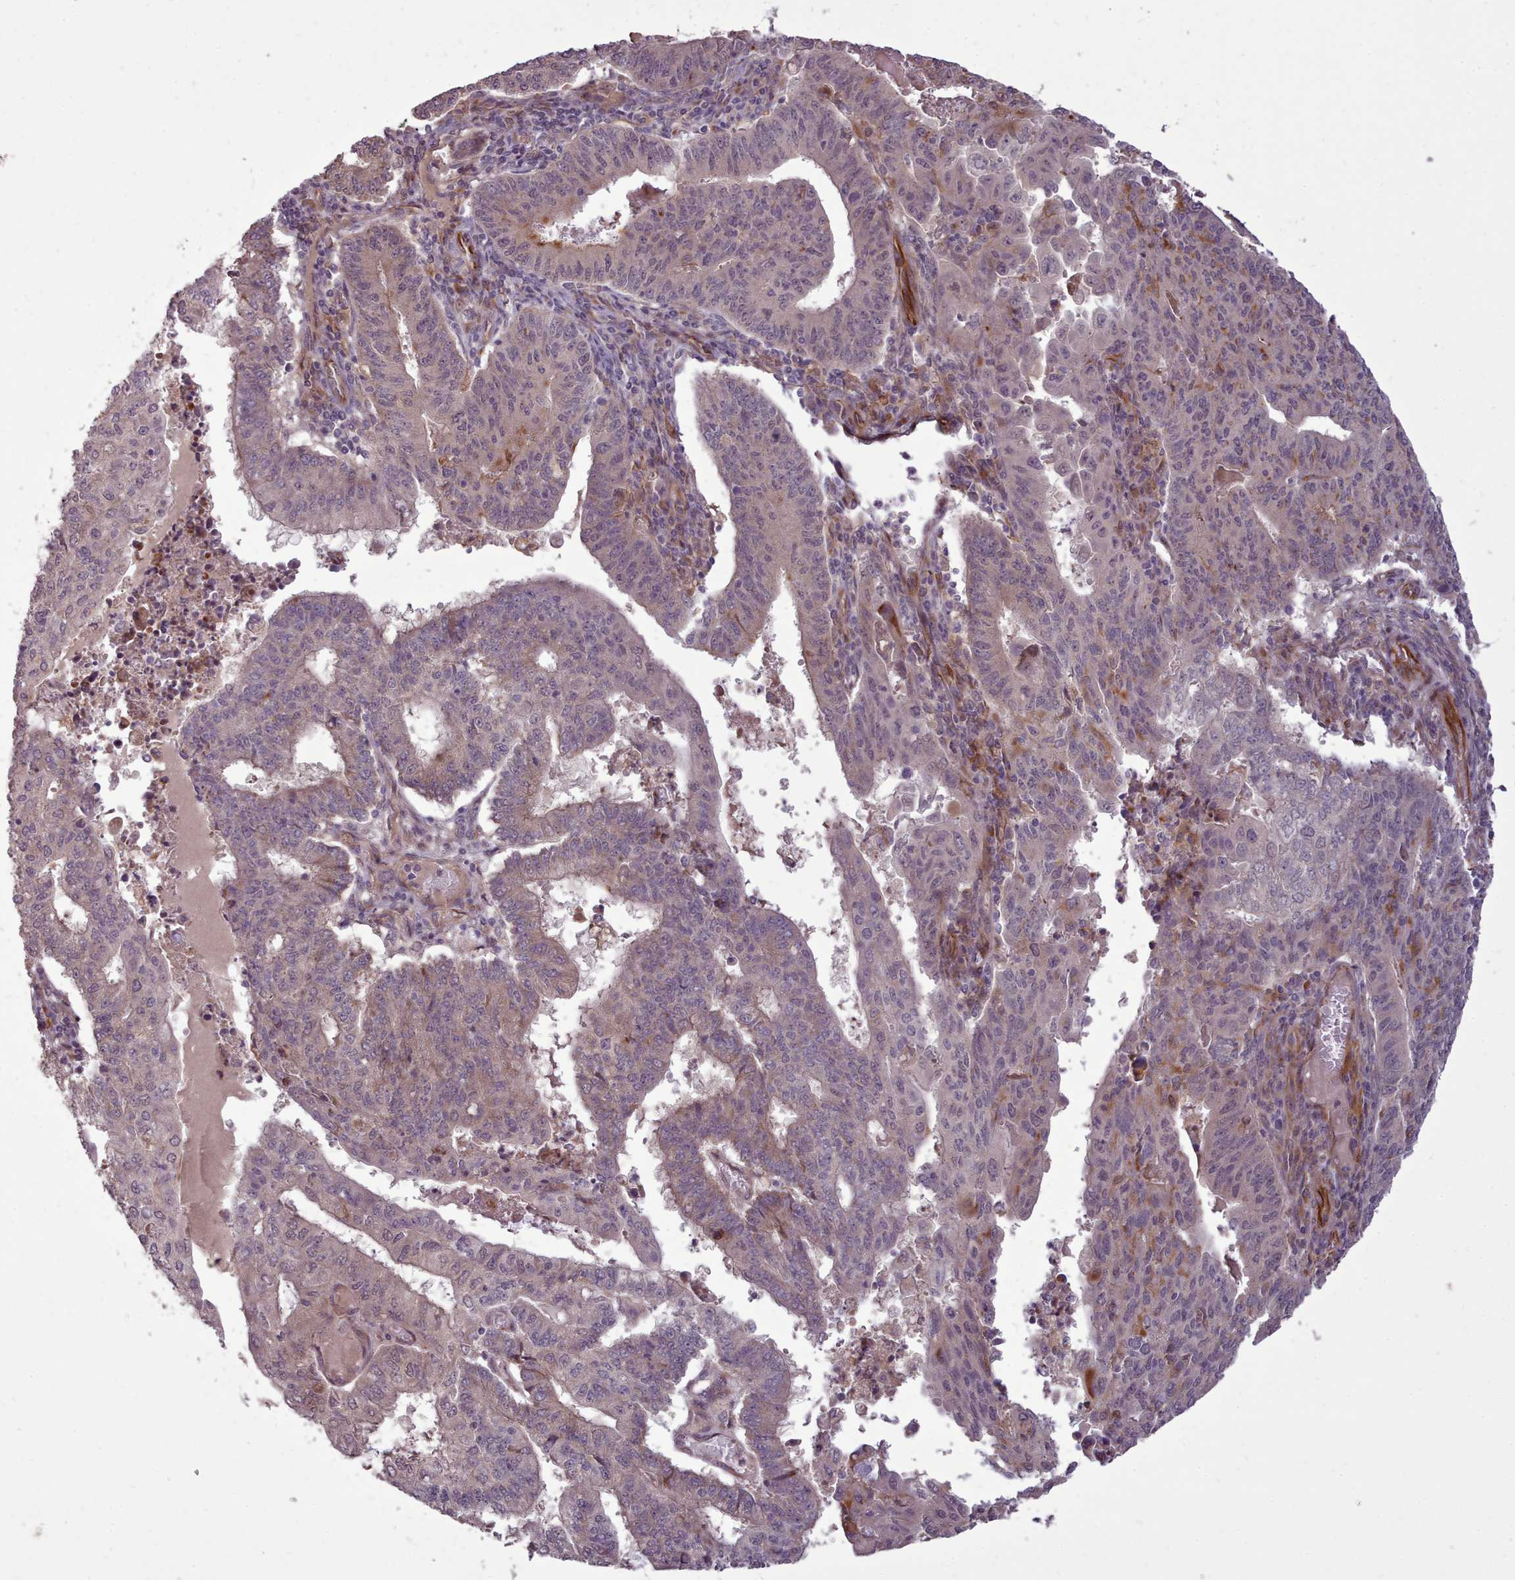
{"staining": {"intensity": "moderate", "quantity": "25%-75%", "location": "cytoplasmic/membranous"}, "tissue": "endometrial cancer", "cell_type": "Tumor cells", "image_type": "cancer", "snomed": [{"axis": "morphology", "description": "Adenocarcinoma, NOS"}, {"axis": "topography", "description": "Endometrium"}], "caption": "Immunohistochemistry image of human endometrial adenocarcinoma stained for a protein (brown), which shows medium levels of moderate cytoplasmic/membranous positivity in approximately 25%-75% of tumor cells.", "gene": "GBGT1", "patient": {"sex": "female", "age": 59}}